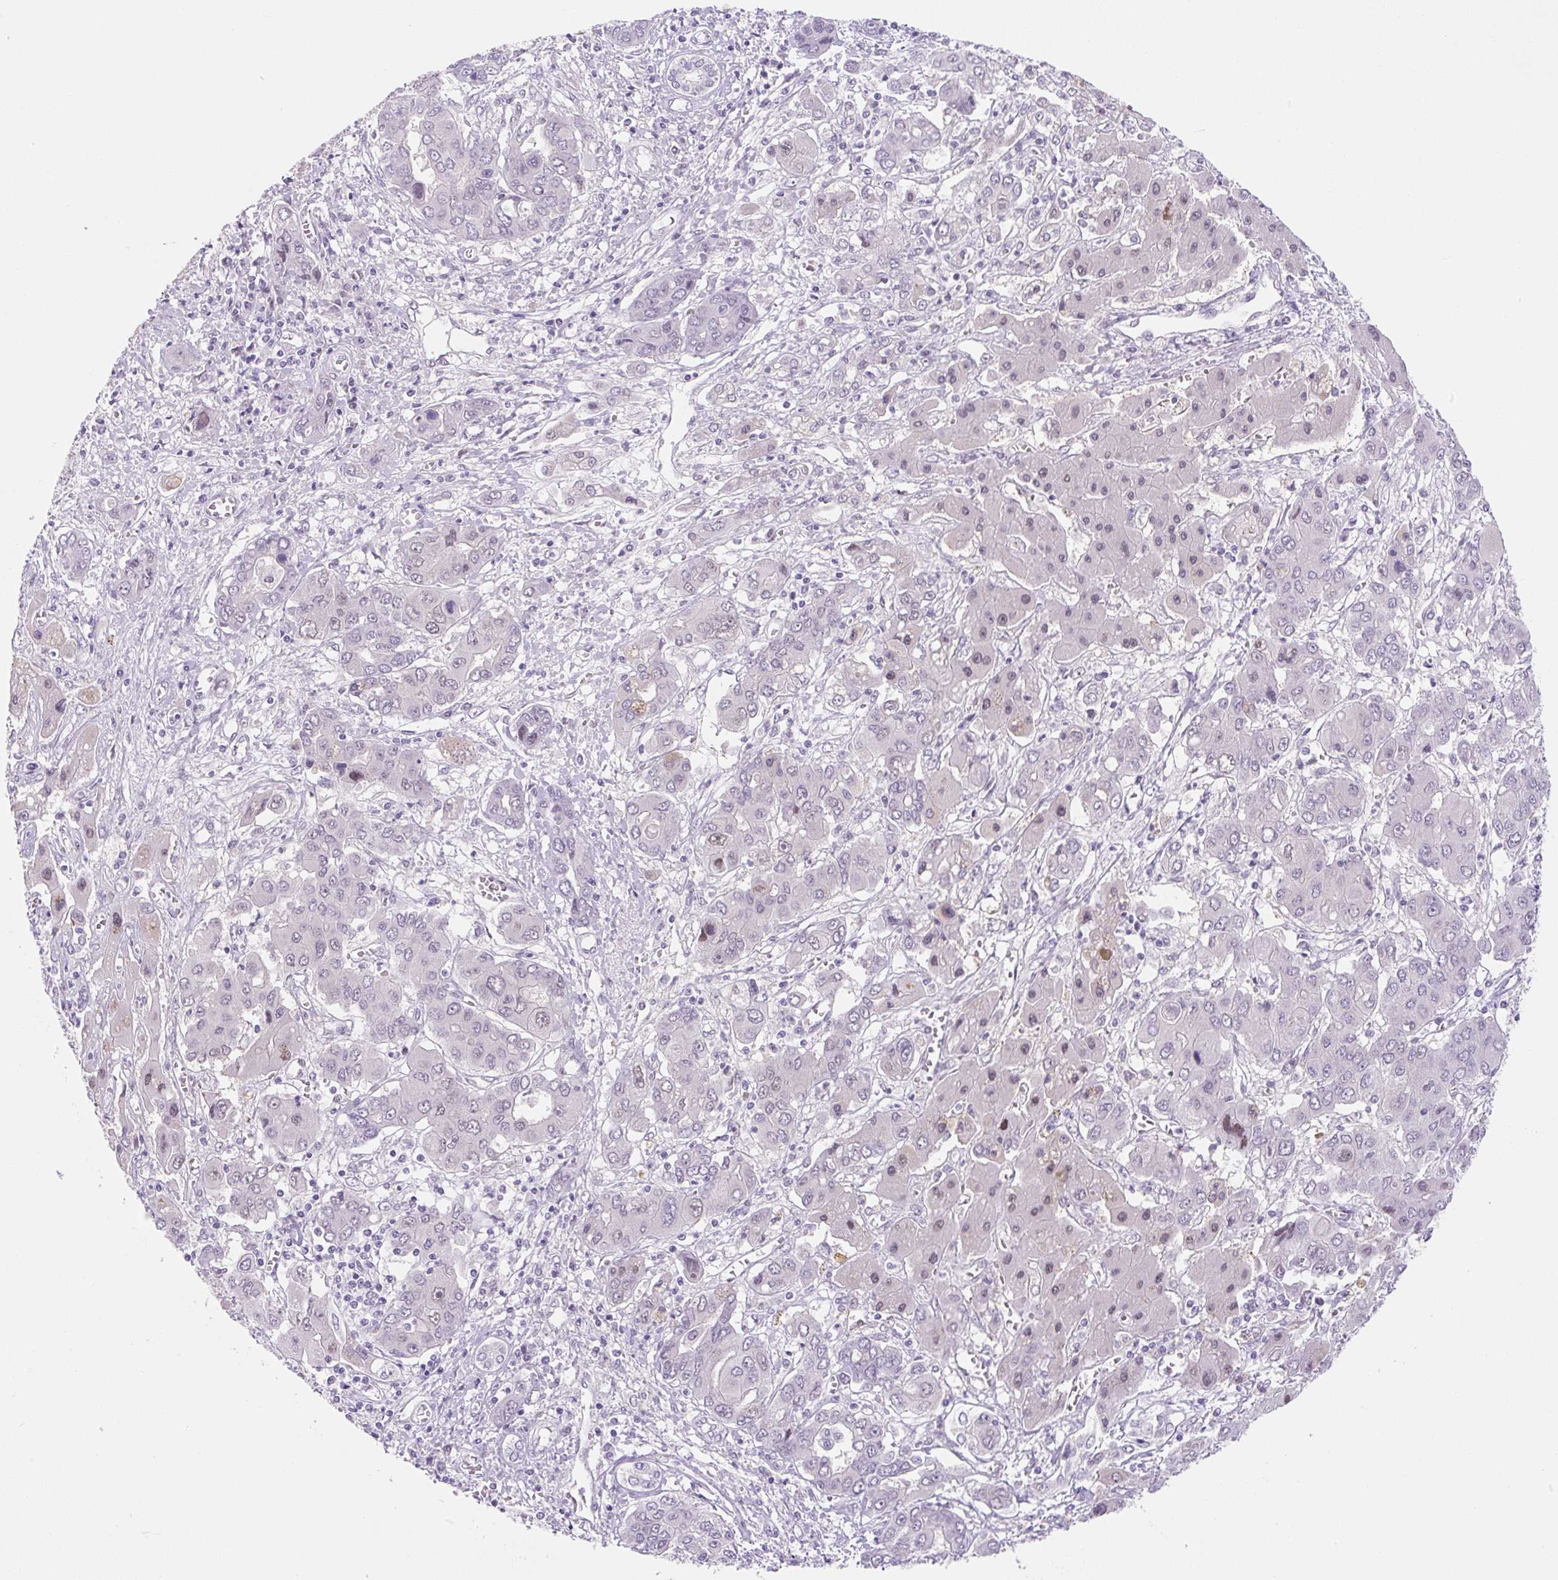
{"staining": {"intensity": "negative", "quantity": "none", "location": "none"}, "tissue": "liver cancer", "cell_type": "Tumor cells", "image_type": "cancer", "snomed": [{"axis": "morphology", "description": "Cholangiocarcinoma"}, {"axis": "topography", "description": "Liver"}], "caption": "The immunohistochemistry histopathology image has no significant staining in tumor cells of cholangiocarcinoma (liver) tissue.", "gene": "SYNE3", "patient": {"sex": "male", "age": 67}}